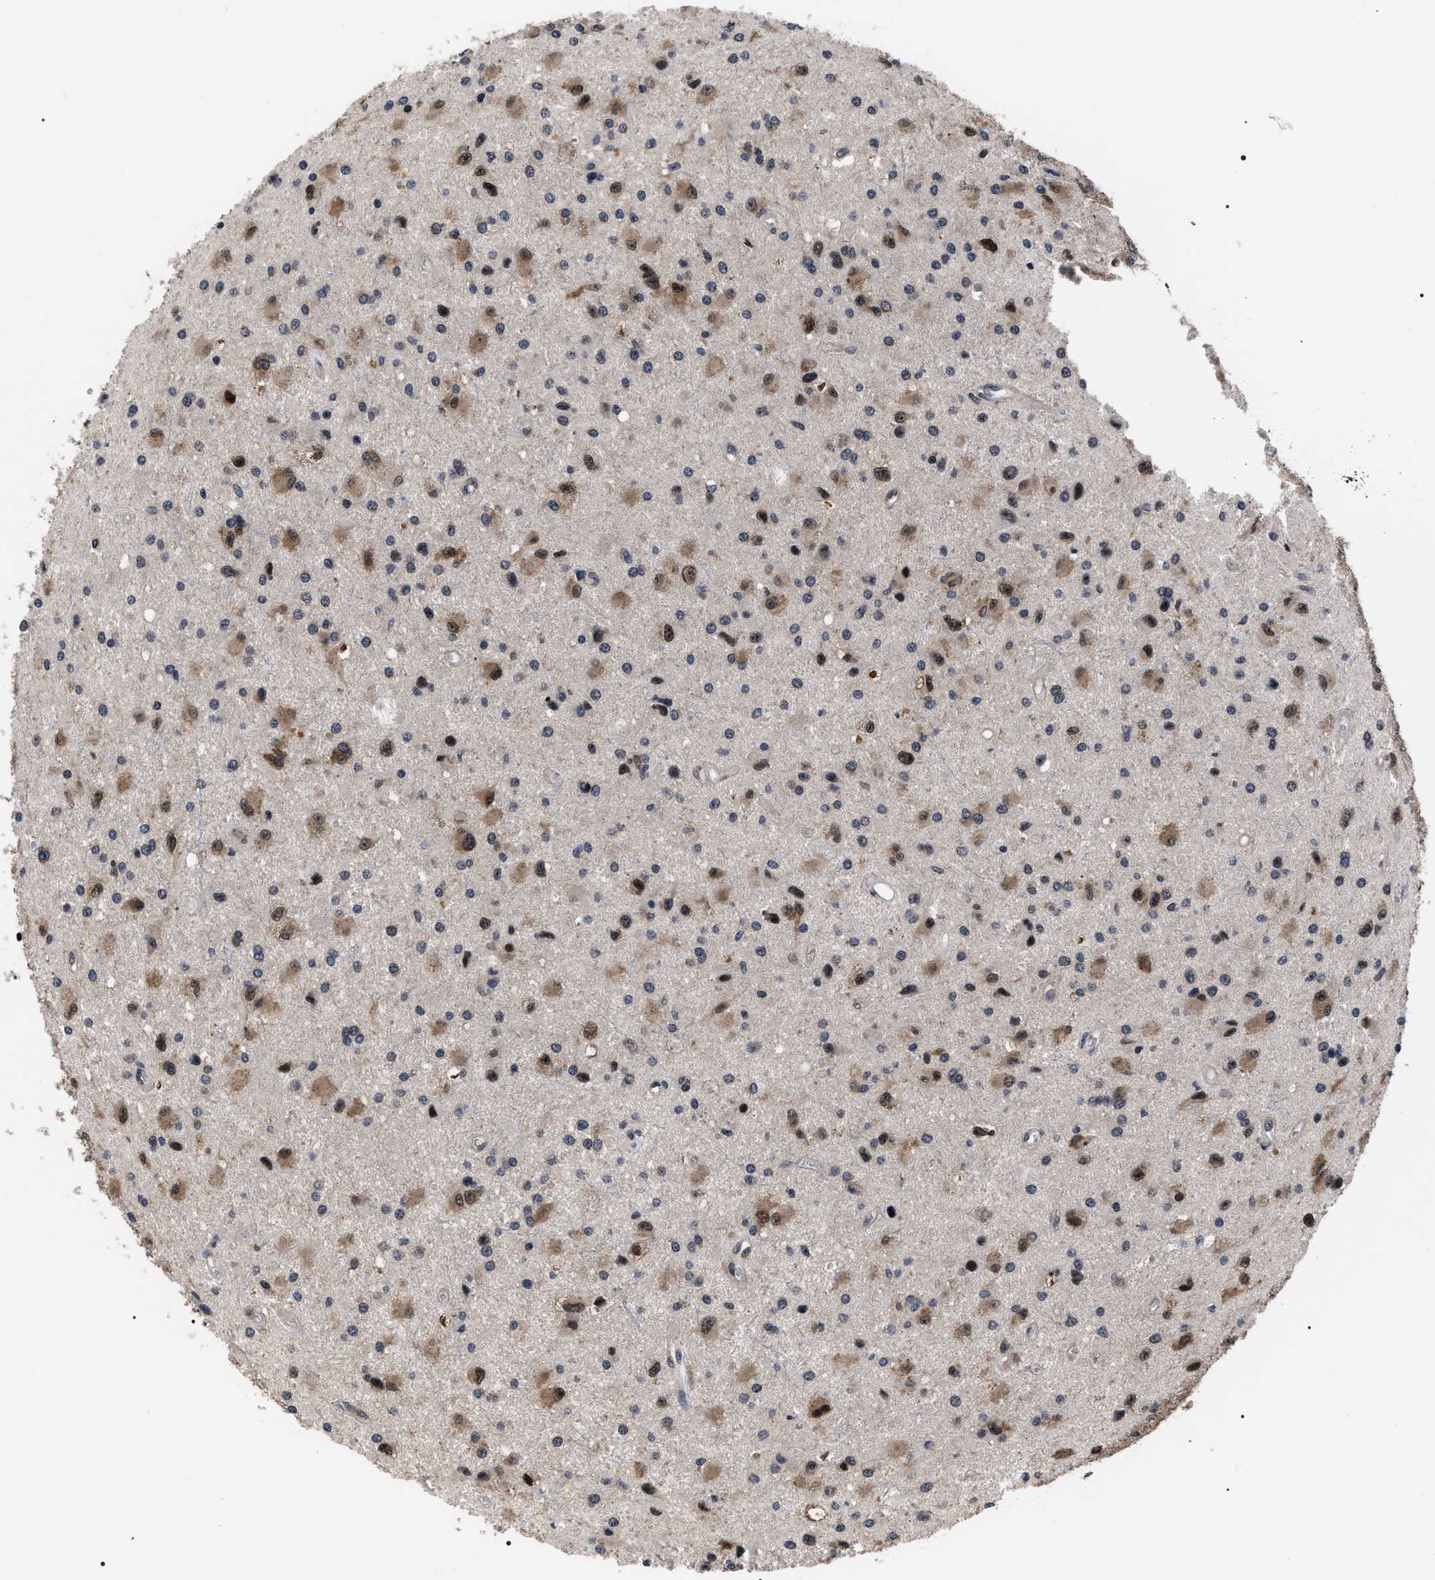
{"staining": {"intensity": "moderate", "quantity": "25%-75%", "location": "cytoplasmic/membranous,nuclear"}, "tissue": "glioma", "cell_type": "Tumor cells", "image_type": "cancer", "snomed": [{"axis": "morphology", "description": "Glioma, malignant, Low grade"}, {"axis": "topography", "description": "Brain"}], "caption": "A brown stain highlights moderate cytoplasmic/membranous and nuclear expression of a protein in glioma tumor cells.", "gene": "CSNK2A1", "patient": {"sex": "male", "age": 58}}